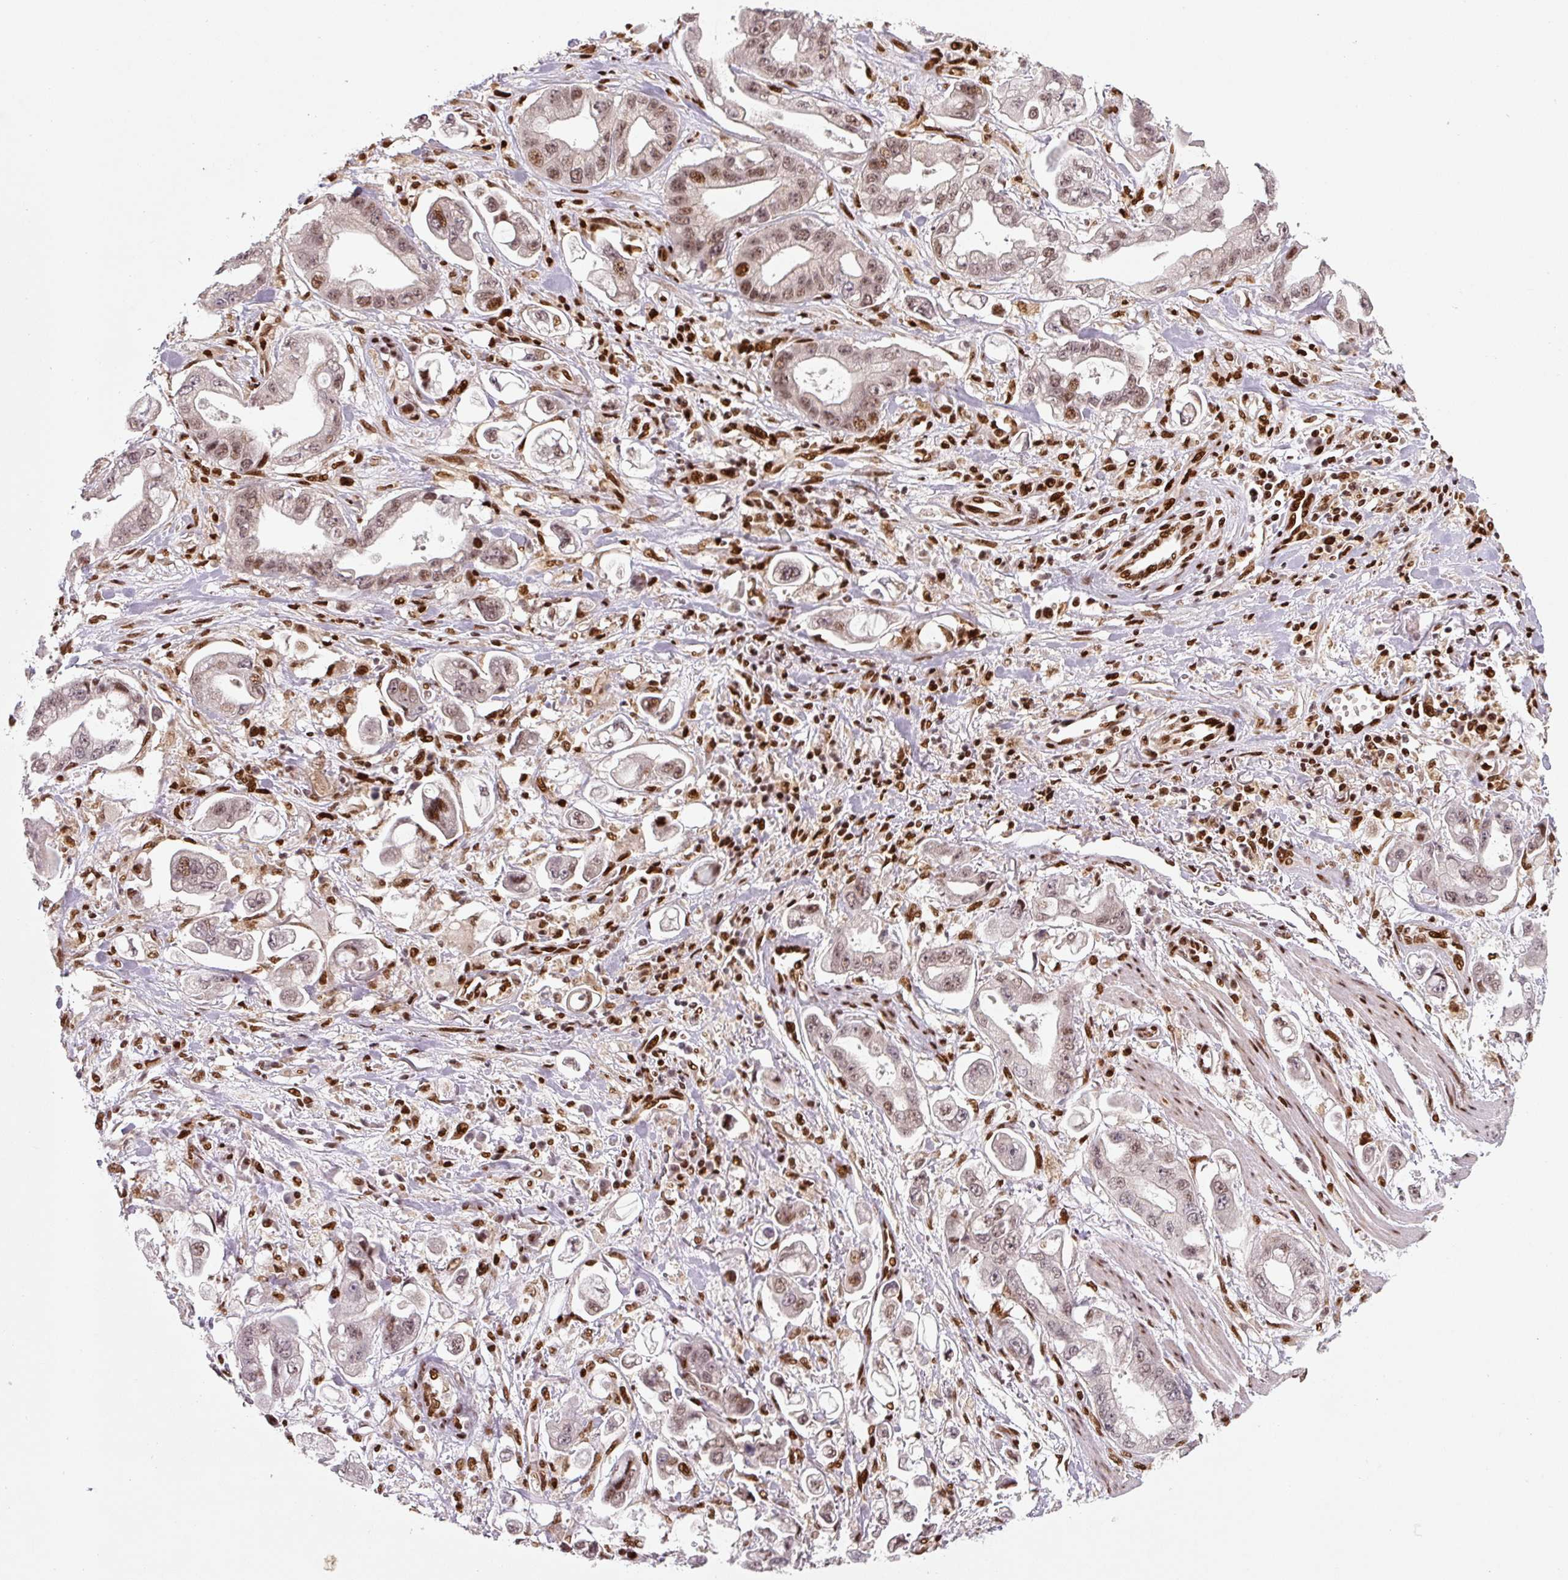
{"staining": {"intensity": "weak", "quantity": "25%-75%", "location": "nuclear"}, "tissue": "stomach cancer", "cell_type": "Tumor cells", "image_type": "cancer", "snomed": [{"axis": "morphology", "description": "Adenocarcinoma, NOS"}, {"axis": "topography", "description": "Stomach"}], "caption": "A brown stain shows weak nuclear expression of a protein in stomach cancer tumor cells. Using DAB (3,3'-diaminobenzidine) (brown) and hematoxylin (blue) stains, captured at high magnification using brightfield microscopy.", "gene": "PYDC2", "patient": {"sex": "male", "age": 62}}